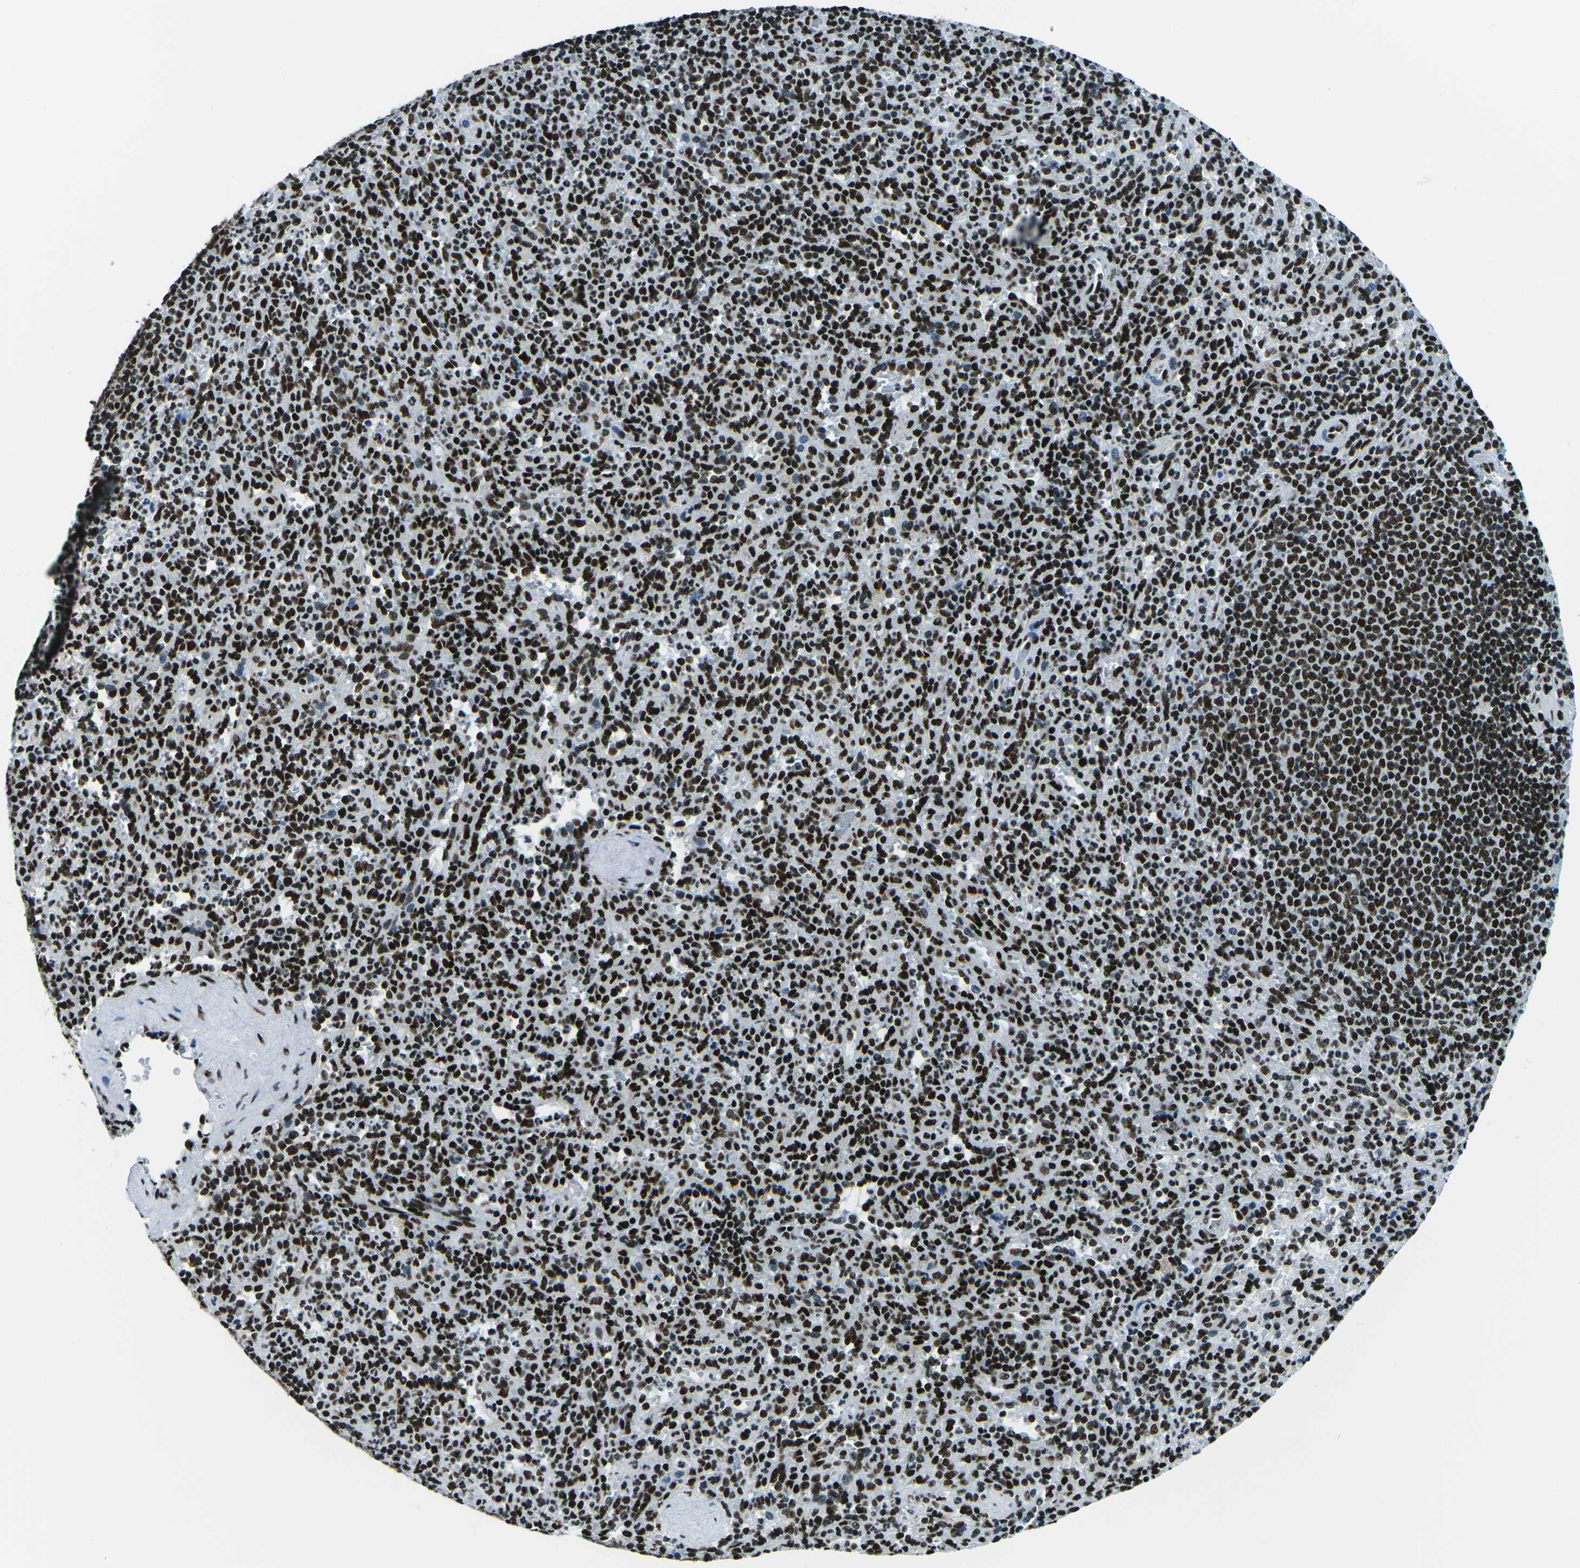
{"staining": {"intensity": "strong", "quantity": ">75%", "location": "nuclear"}, "tissue": "spleen", "cell_type": "Cells in red pulp", "image_type": "normal", "snomed": [{"axis": "morphology", "description": "Normal tissue, NOS"}, {"axis": "topography", "description": "Spleen"}], "caption": "The histopathology image shows staining of normal spleen, revealing strong nuclear protein expression (brown color) within cells in red pulp.", "gene": "HNRNPL", "patient": {"sex": "male", "age": 36}}